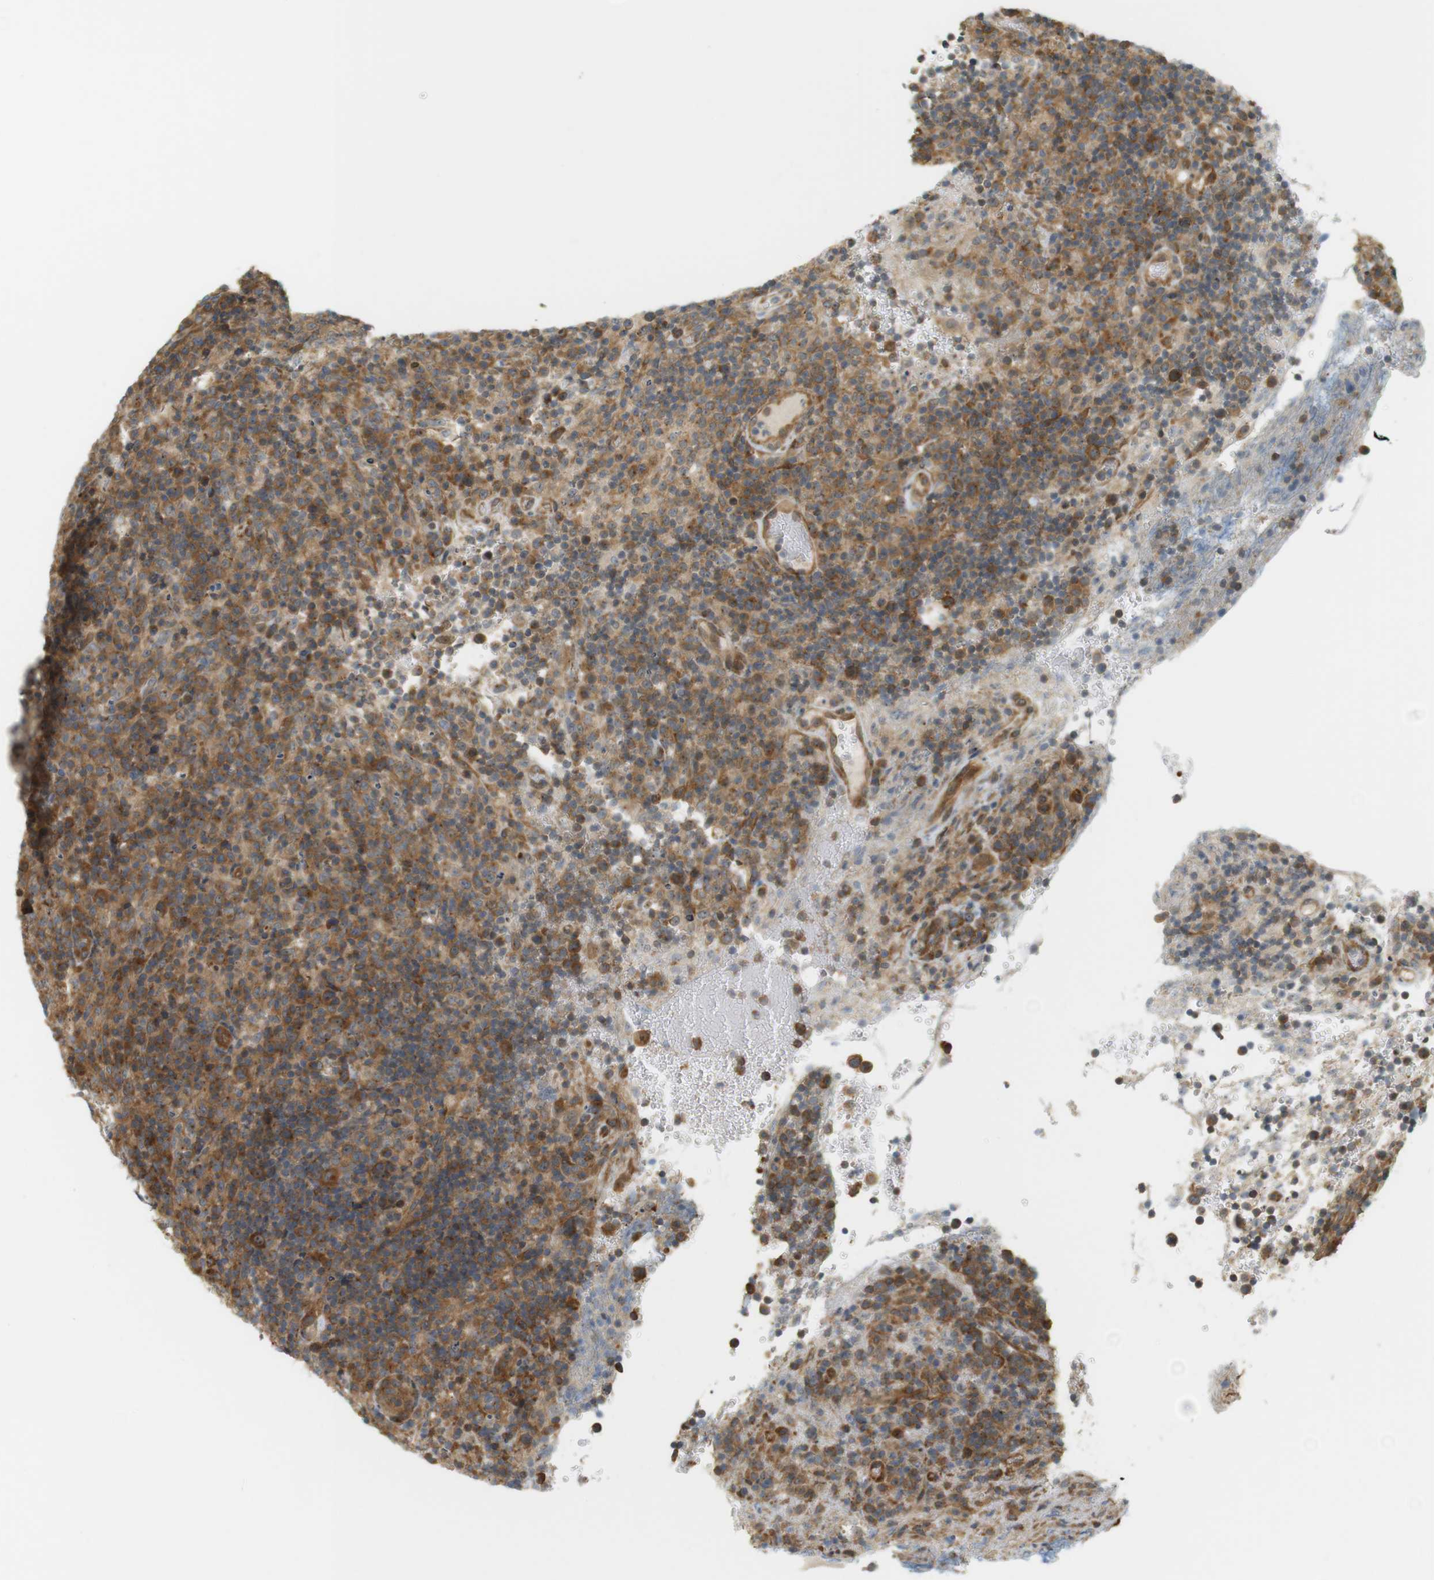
{"staining": {"intensity": "moderate", "quantity": ">75%", "location": "cytoplasmic/membranous,nuclear"}, "tissue": "lymphoma", "cell_type": "Tumor cells", "image_type": "cancer", "snomed": [{"axis": "morphology", "description": "Malignant lymphoma, non-Hodgkin's type, High grade"}, {"axis": "topography", "description": "Lymph node"}], "caption": "Tumor cells display medium levels of moderate cytoplasmic/membranous and nuclear staining in about >75% of cells in human malignant lymphoma, non-Hodgkin's type (high-grade). (Brightfield microscopy of DAB IHC at high magnification).", "gene": "PA2G4", "patient": {"sex": "female", "age": 76}}